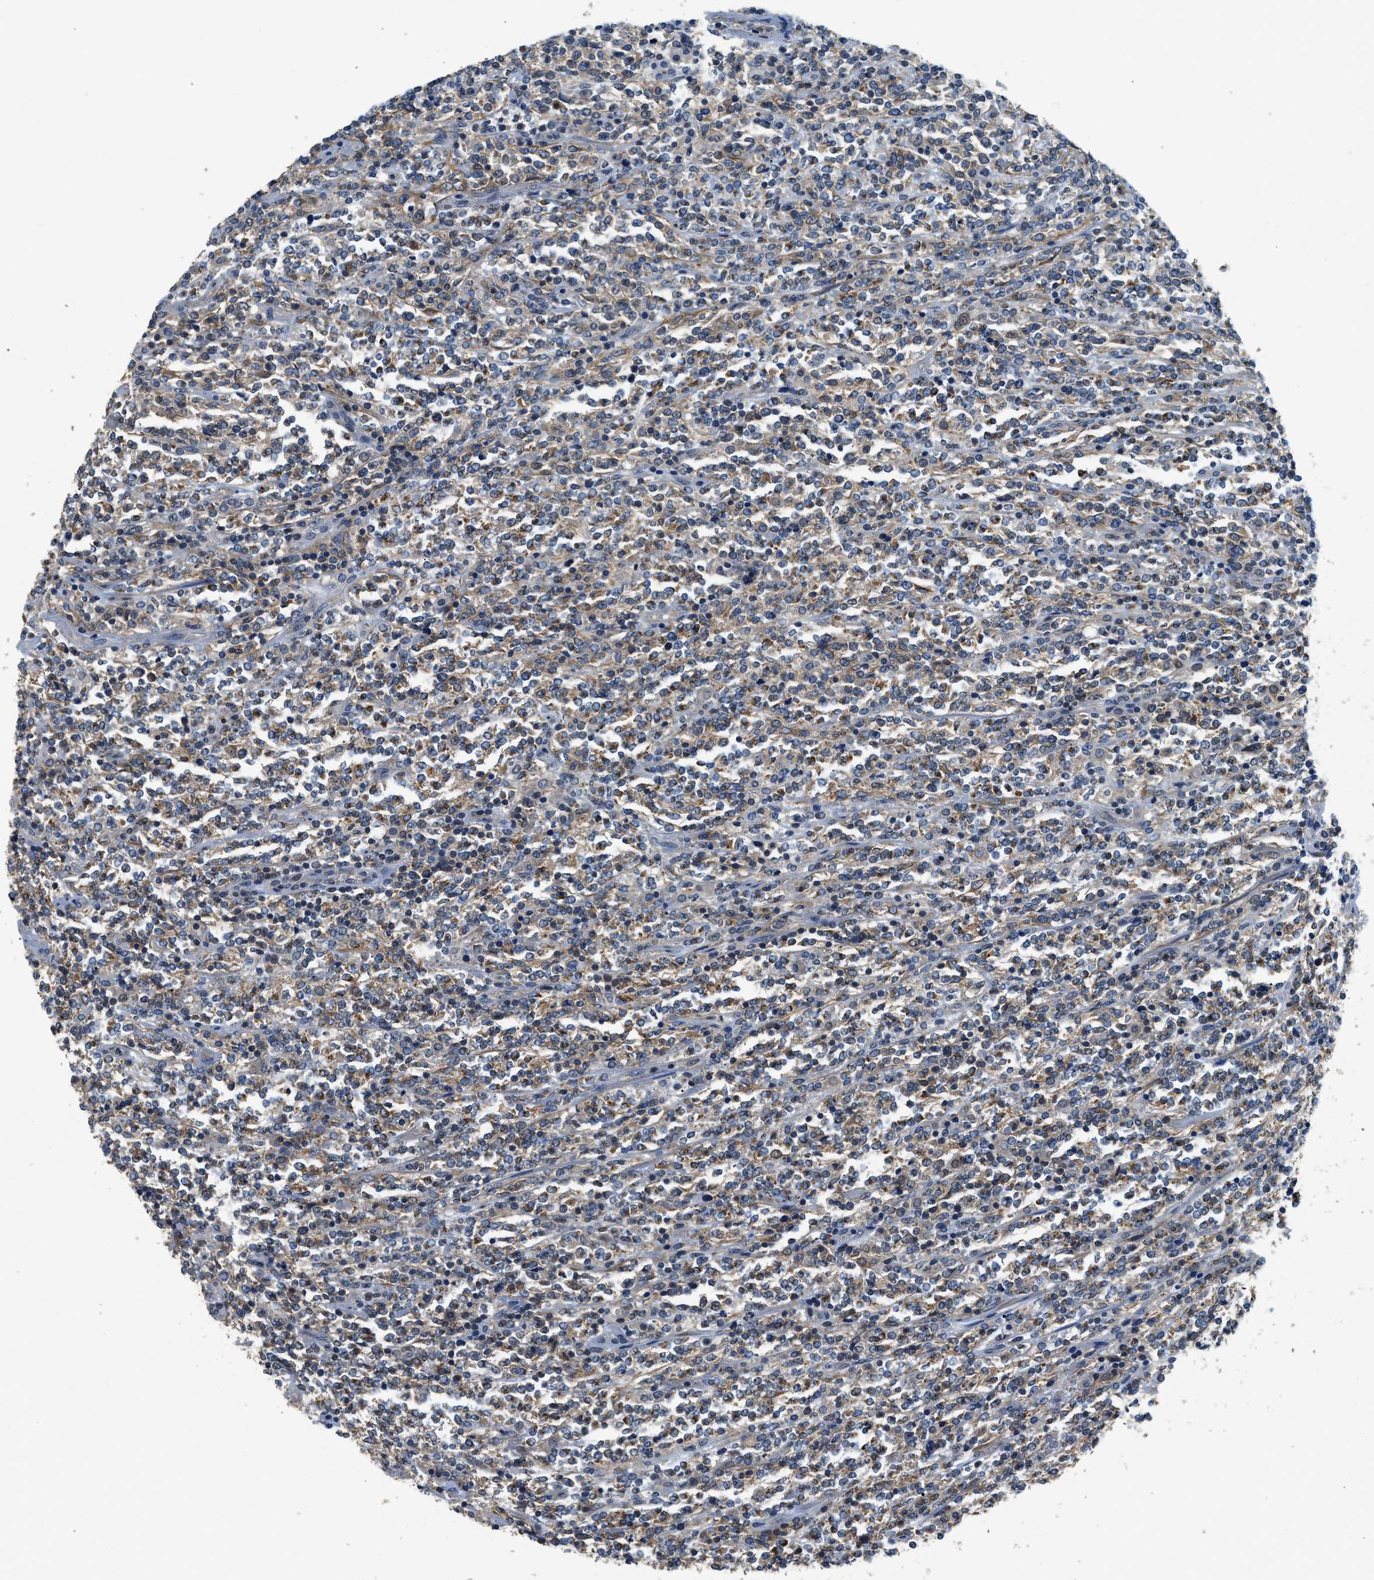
{"staining": {"intensity": "weak", "quantity": ">75%", "location": "cytoplasmic/membranous"}, "tissue": "lymphoma", "cell_type": "Tumor cells", "image_type": "cancer", "snomed": [{"axis": "morphology", "description": "Malignant lymphoma, non-Hodgkin's type, High grade"}, {"axis": "topography", "description": "Soft tissue"}], "caption": "Immunohistochemical staining of high-grade malignant lymphoma, non-Hodgkin's type shows weak cytoplasmic/membranous protein positivity in about >75% of tumor cells. The staining was performed using DAB to visualize the protein expression in brown, while the nuclei were stained in blue with hematoxylin (Magnification: 20x).", "gene": "SSH2", "patient": {"sex": "male", "age": 18}}